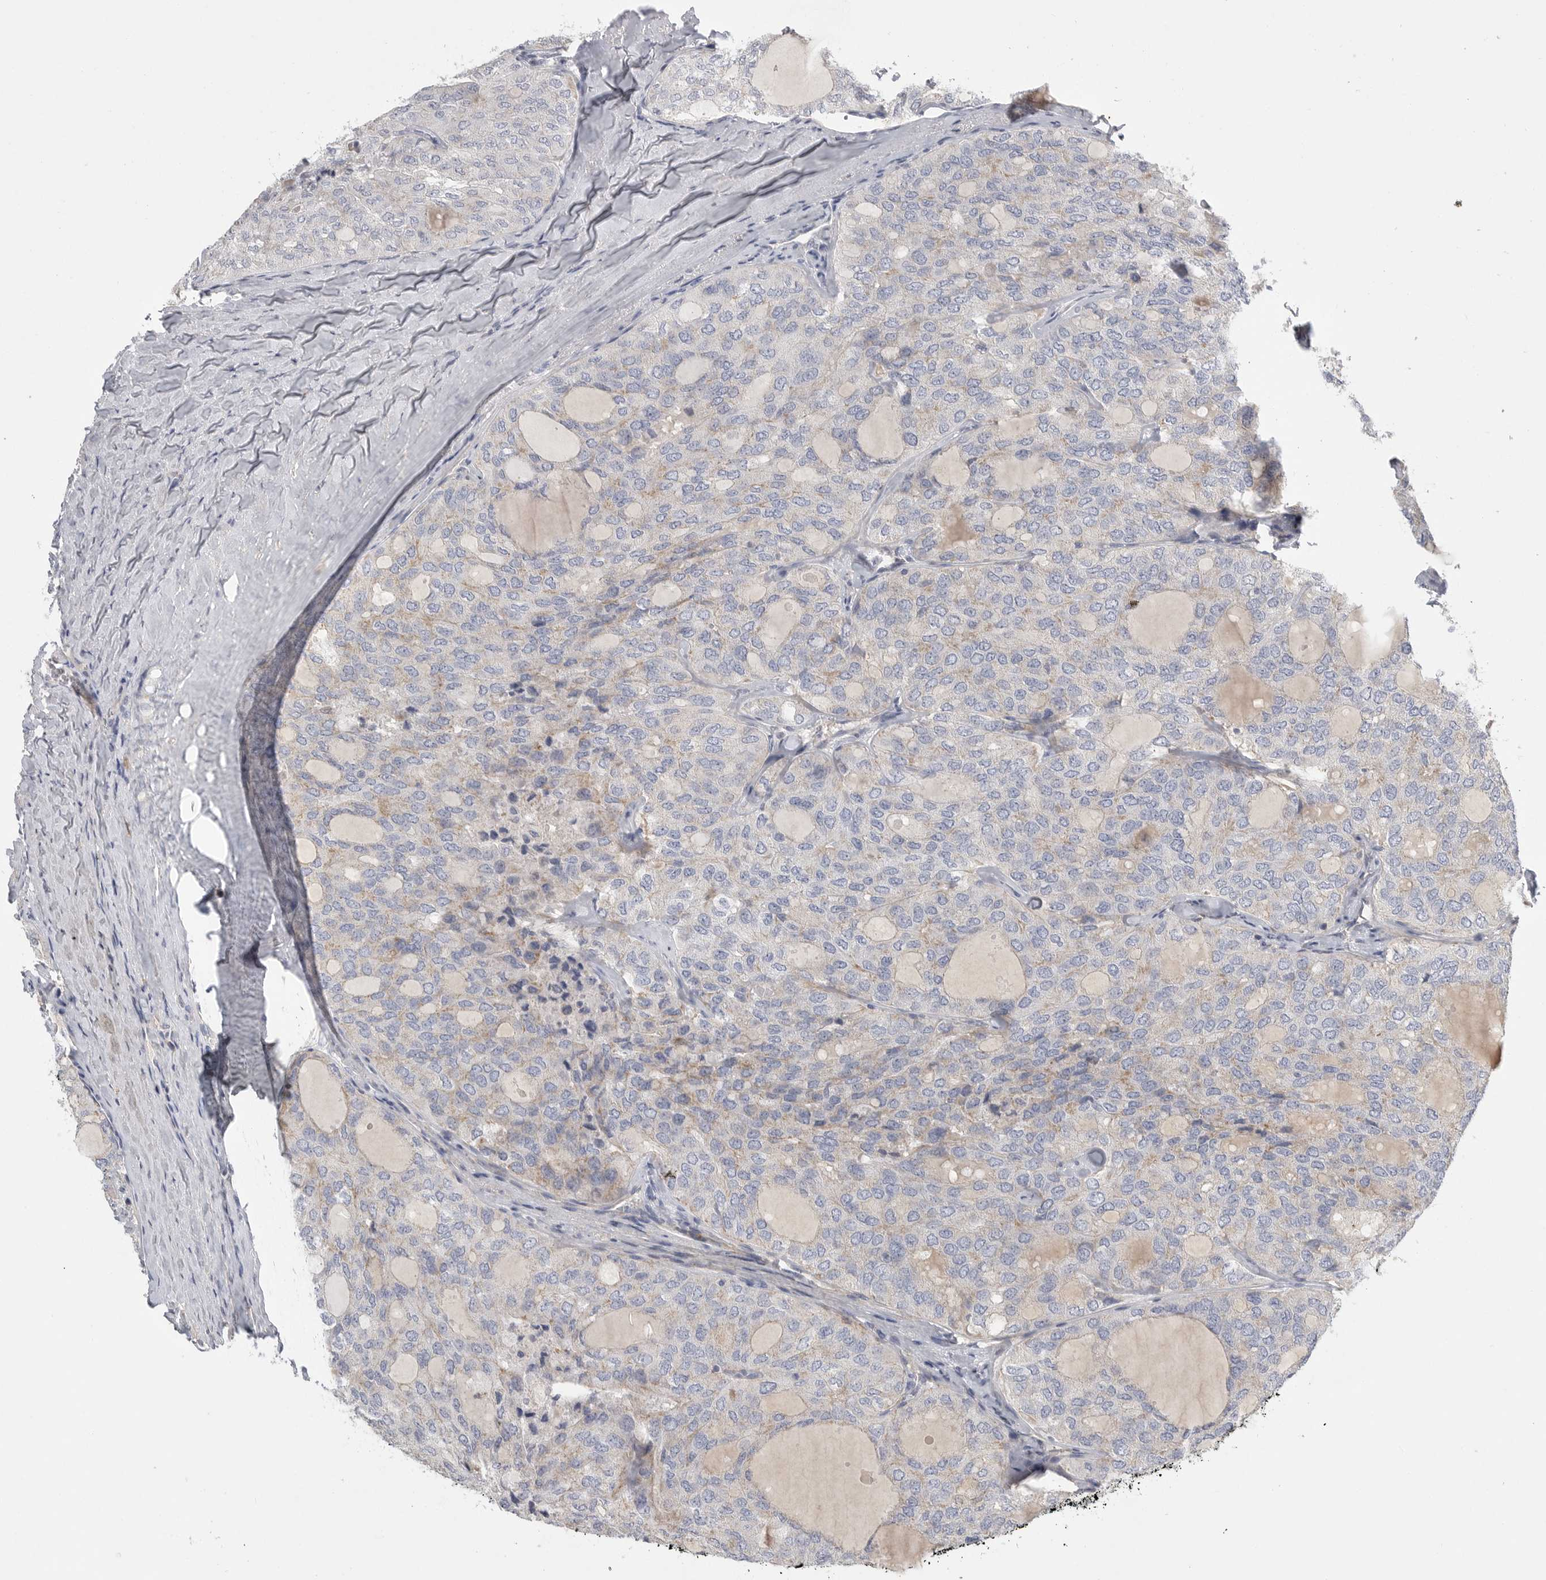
{"staining": {"intensity": "negative", "quantity": "none", "location": "none"}, "tissue": "thyroid cancer", "cell_type": "Tumor cells", "image_type": "cancer", "snomed": [{"axis": "morphology", "description": "Follicular adenoma carcinoma, NOS"}, {"axis": "topography", "description": "Thyroid gland"}], "caption": "Thyroid cancer (follicular adenoma carcinoma) was stained to show a protein in brown. There is no significant staining in tumor cells.", "gene": "SDC3", "patient": {"sex": "male", "age": 75}}